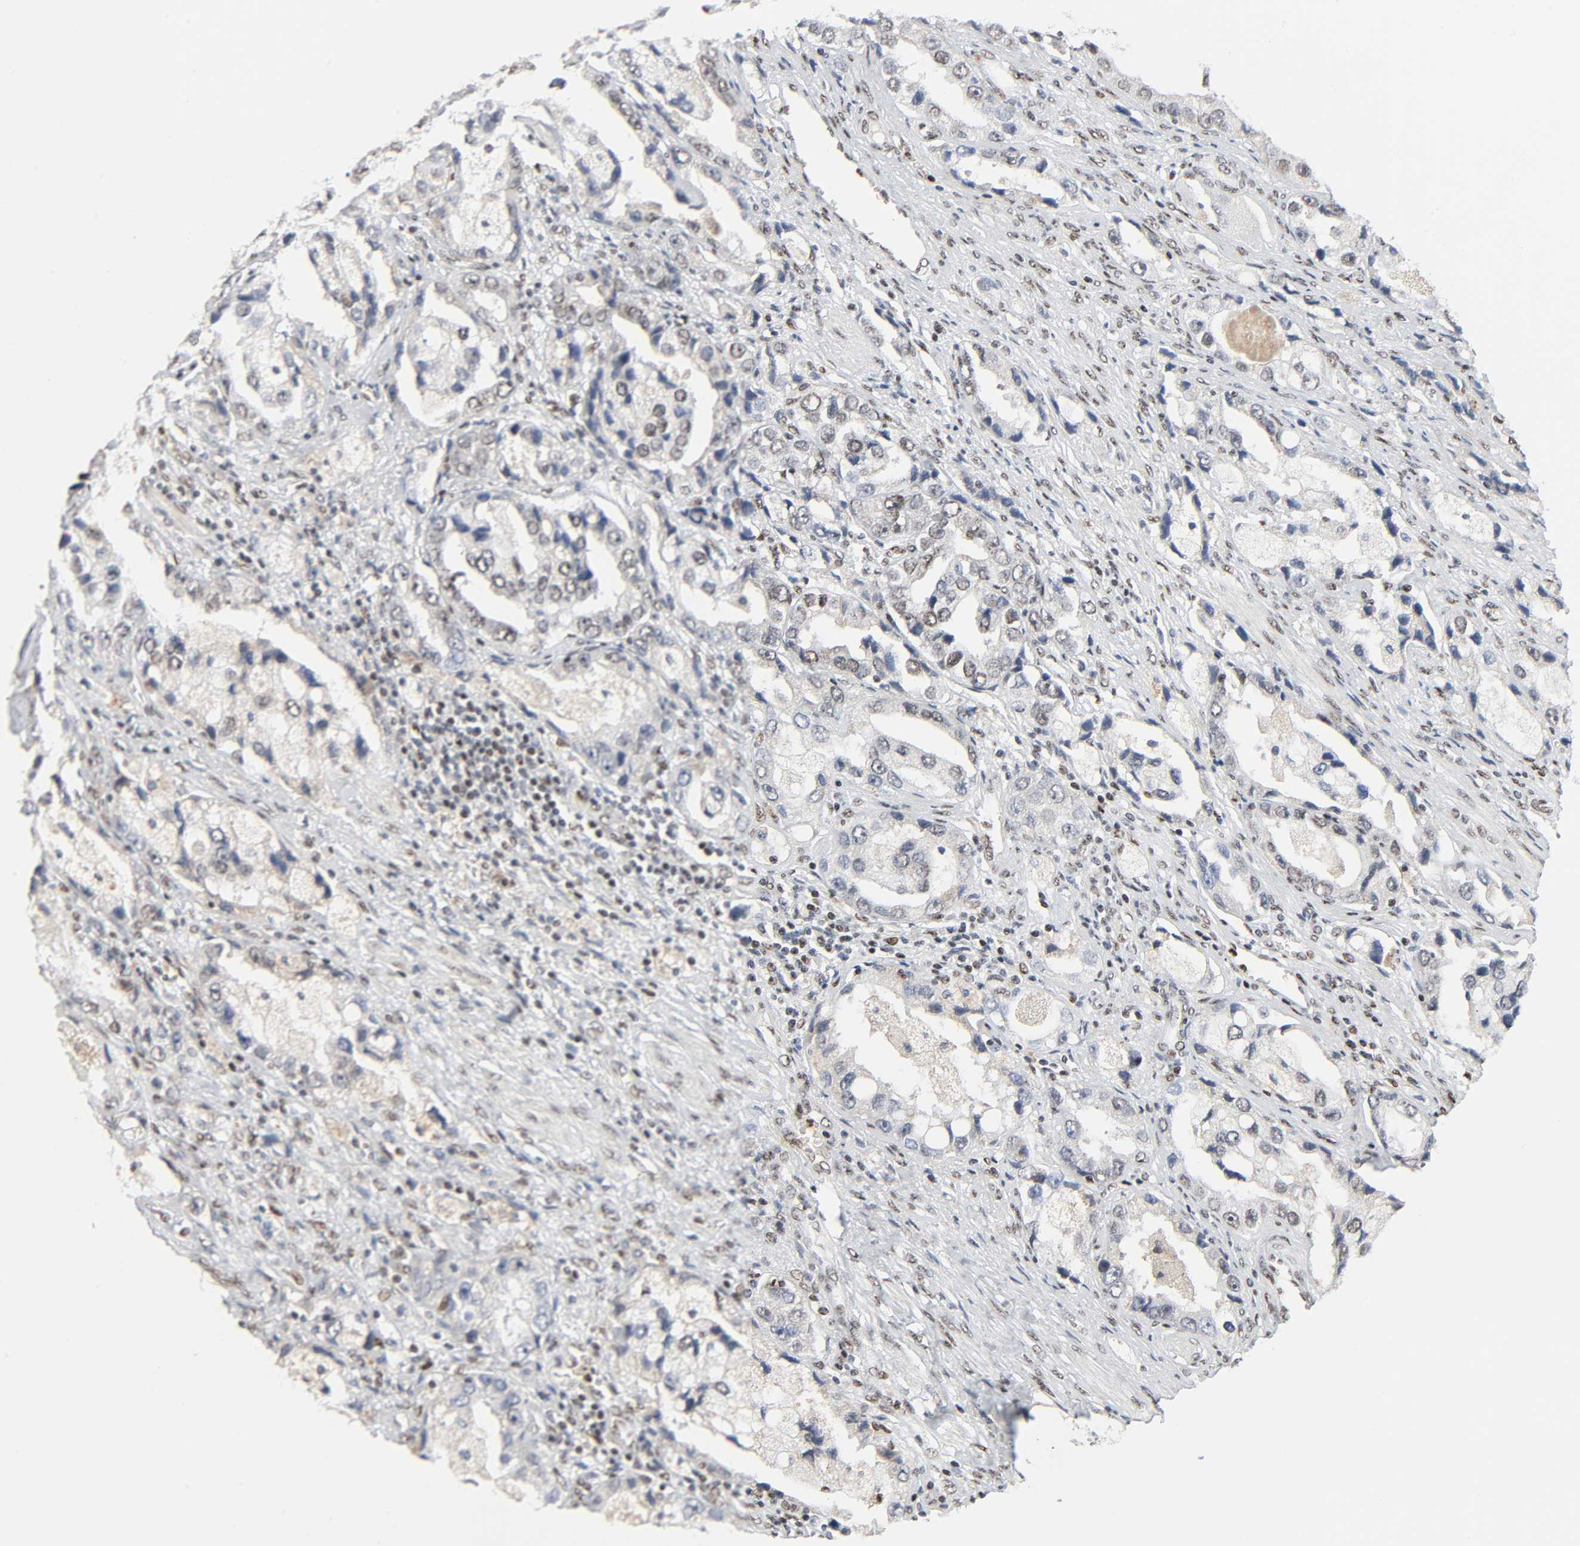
{"staining": {"intensity": "moderate", "quantity": "25%-75%", "location": "nuclear"}, "tissue": "prostate cancer", "cell_type": "Tumor cells", "image_type": "cancer", "snomed": [{"axis": "morphology", "description": "Adenocarcinoma, High grade"}, {"axis": "topography", "description": "Prostate"}], "caption": "A micrograph of prostate cancer stained for a protein shows moderate nuclear brown staining in tumor cells.", "gene": "CREBBP", "patient": {"sex": "male", "age": 63}}